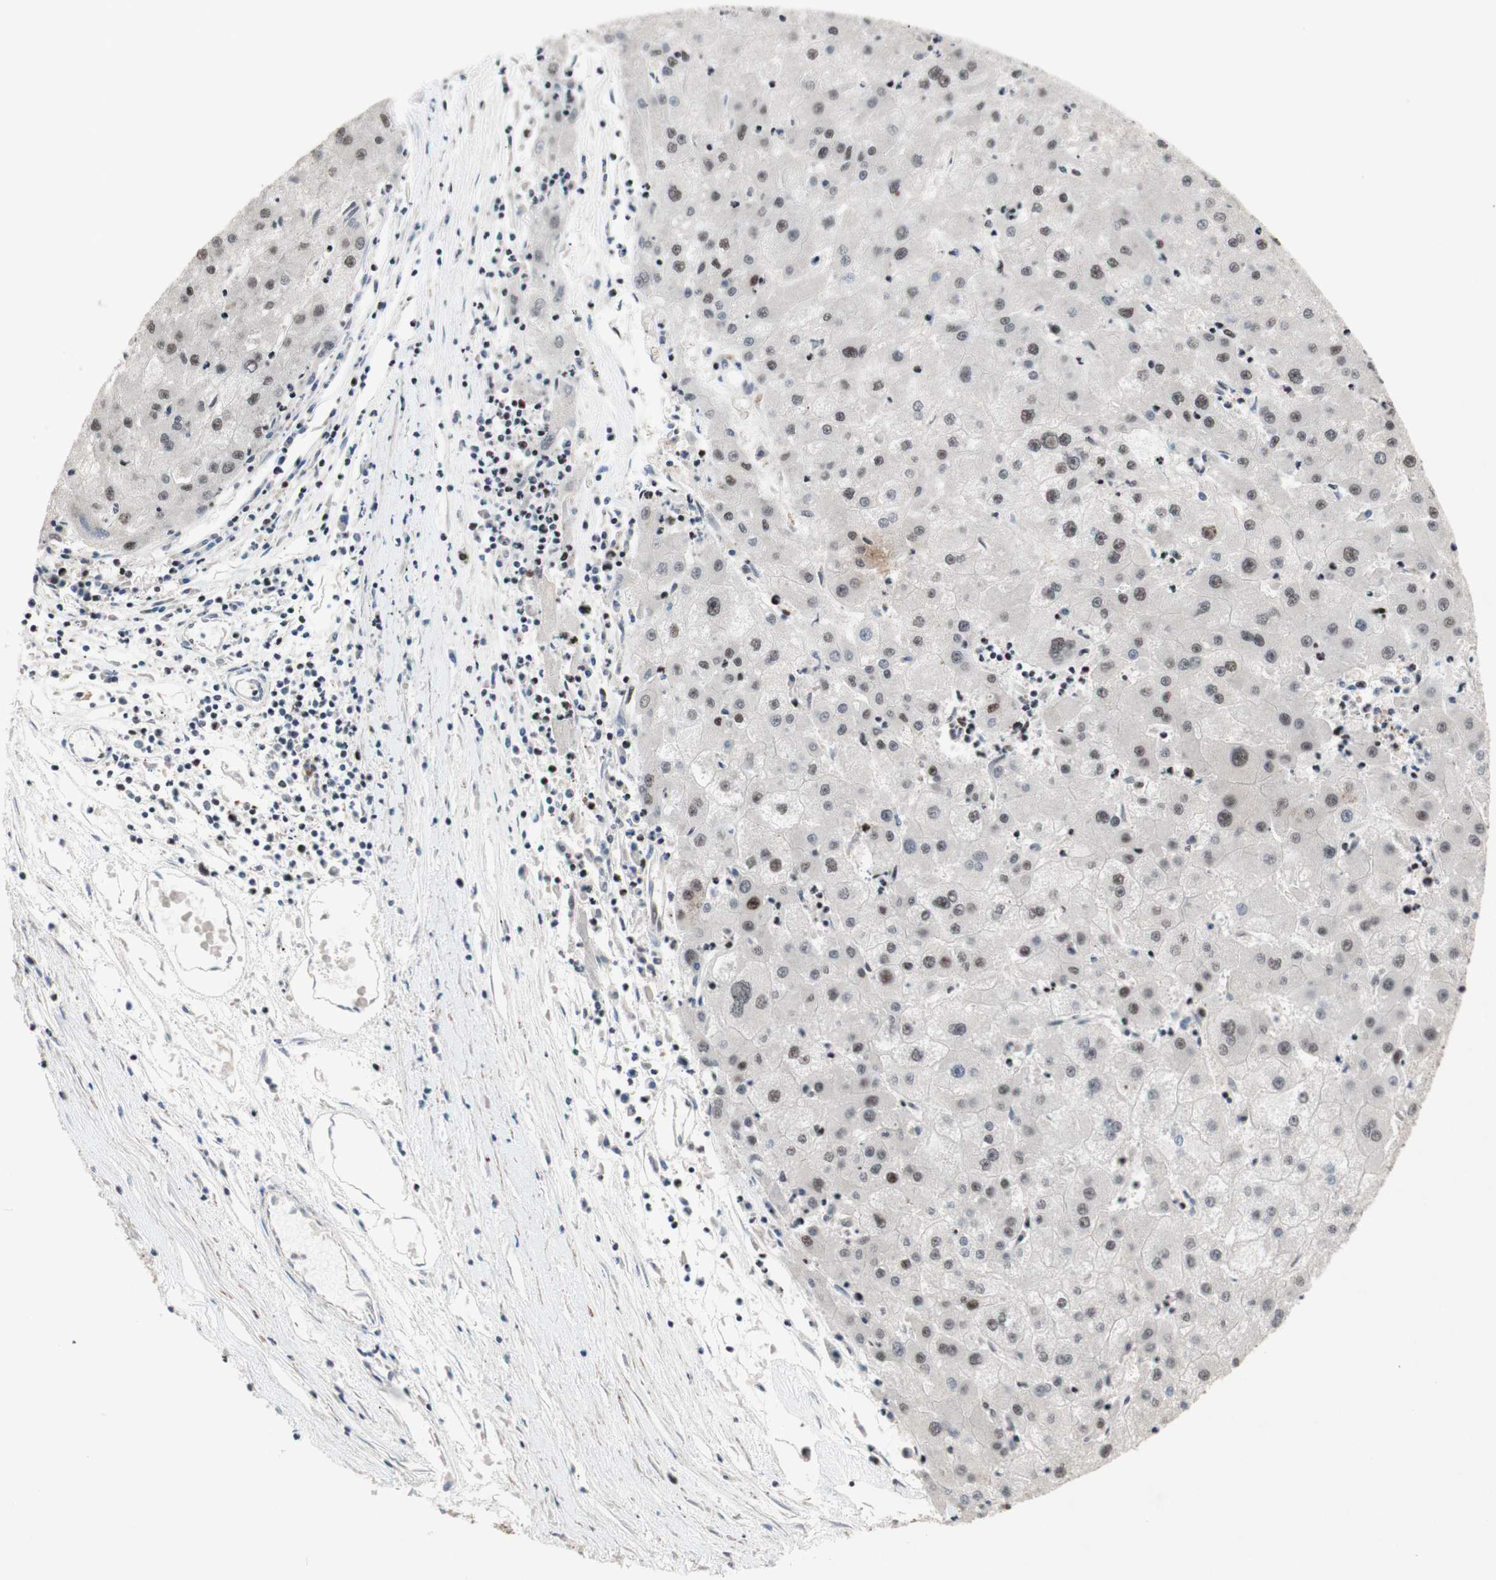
{"staining": {"intensity": "weak", "quantity": "25%-75%", "location": "nuclear"}, "tissue": "liver cancer", "cell_type": "Tumor cells", "image_type": "cancer", "snomed": [{"axis": "morphology", "description": "Carcinoma, Hepatocellular, NOS"}, {"axis": "topography", "description": "Liver"}], "caption": "High-power microscopy captured an IHC histopathology image of liver cancer (hepatocellular carcinoma), revealing weak nuclear positivity in about 25%-75% of tumor cells.", "gene": "TLE1", "patient": {"sex": "male", "age": 72}}